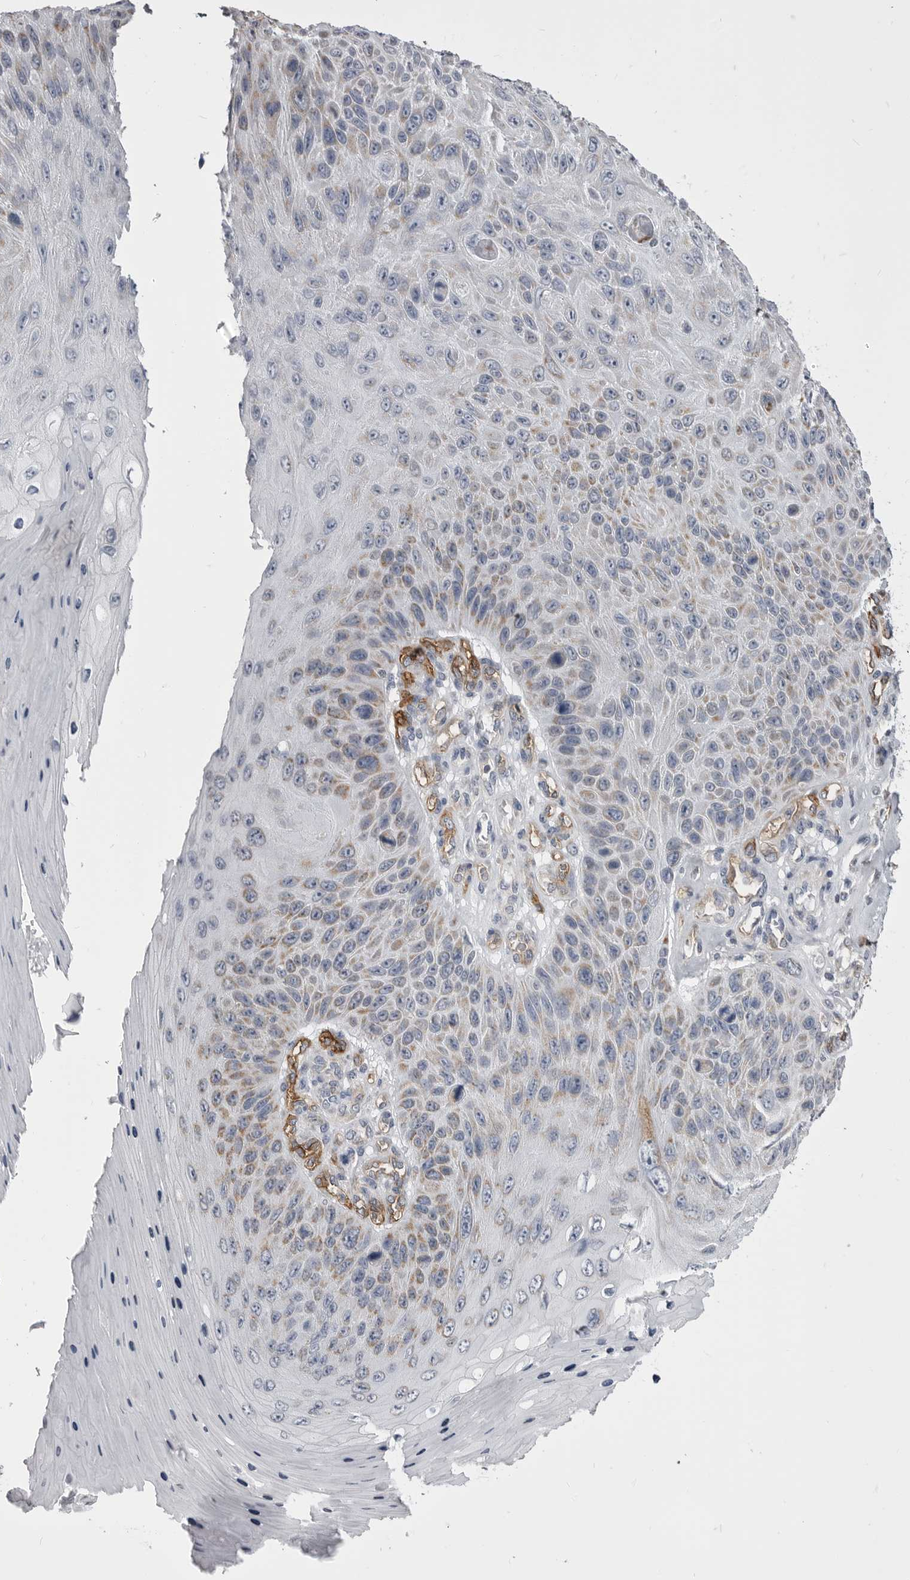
{"staining": {"intensity": "weak", "quantity": ">75%", "location": "cytoplasmic/membranous"}, "tissue": "skin cancer", "cell_type": "Tumor cells", "image_type": "cancer", "snomed": [{"axis": "morphology", "description": "Squamous cell carcinoma, NOS"}, {"axis": "topography", "description": "Skin"}], "caption": "Protein positivity by immunohistochemistry shows weak cytoplasmic/membranous staining in approximately >75% of tumor cells in skin cancer. (IHC, brightfield microscopy, high magnification).", "gene": "OPLAH", "patient": {"sex": "female", "age": 88}}